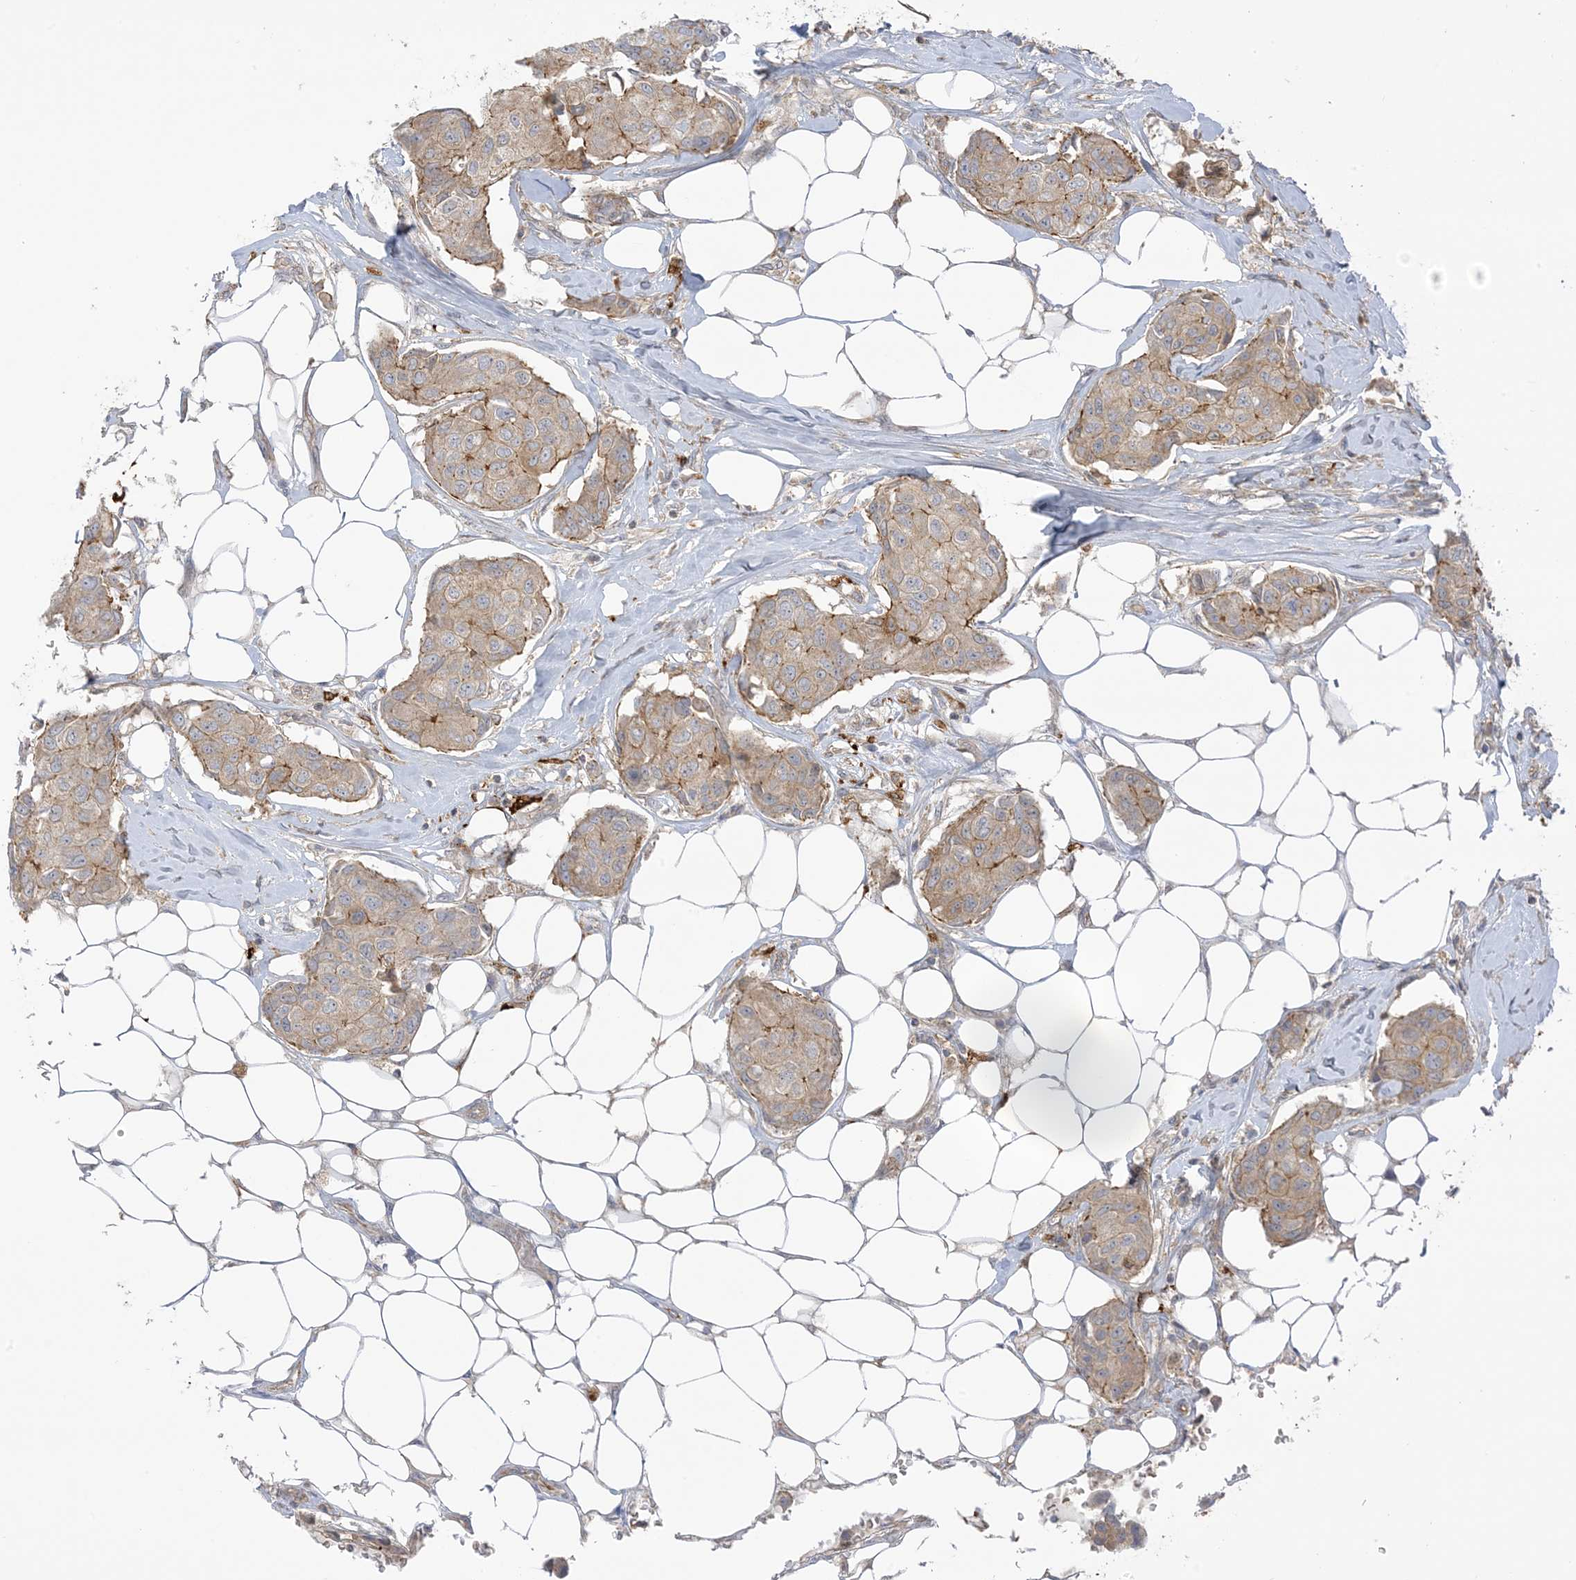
{"staining": {"intensity": "moderate", "quantity": ">75%", "location": "cytoplasmic/membranous"}, "tissue": "breast cancer", "cell_type": "Tumor cells", "image_type": "cancer", "snomed": [{"axis": "morphology", "description": "Duct carcinoma"}, {"axis": "topography", "description": "Breast"}], "caption": "Protein analysis of breast cancer (intraductal carcinoma) tissue exhibits moderate cytoplasmic/membranous staining in approximately >75% of tumor cells. The protein is shown in brown color, while the nuclei are stained blue.", "gene": "ICMT", "patient": {"sex": "female", "age": 80}}